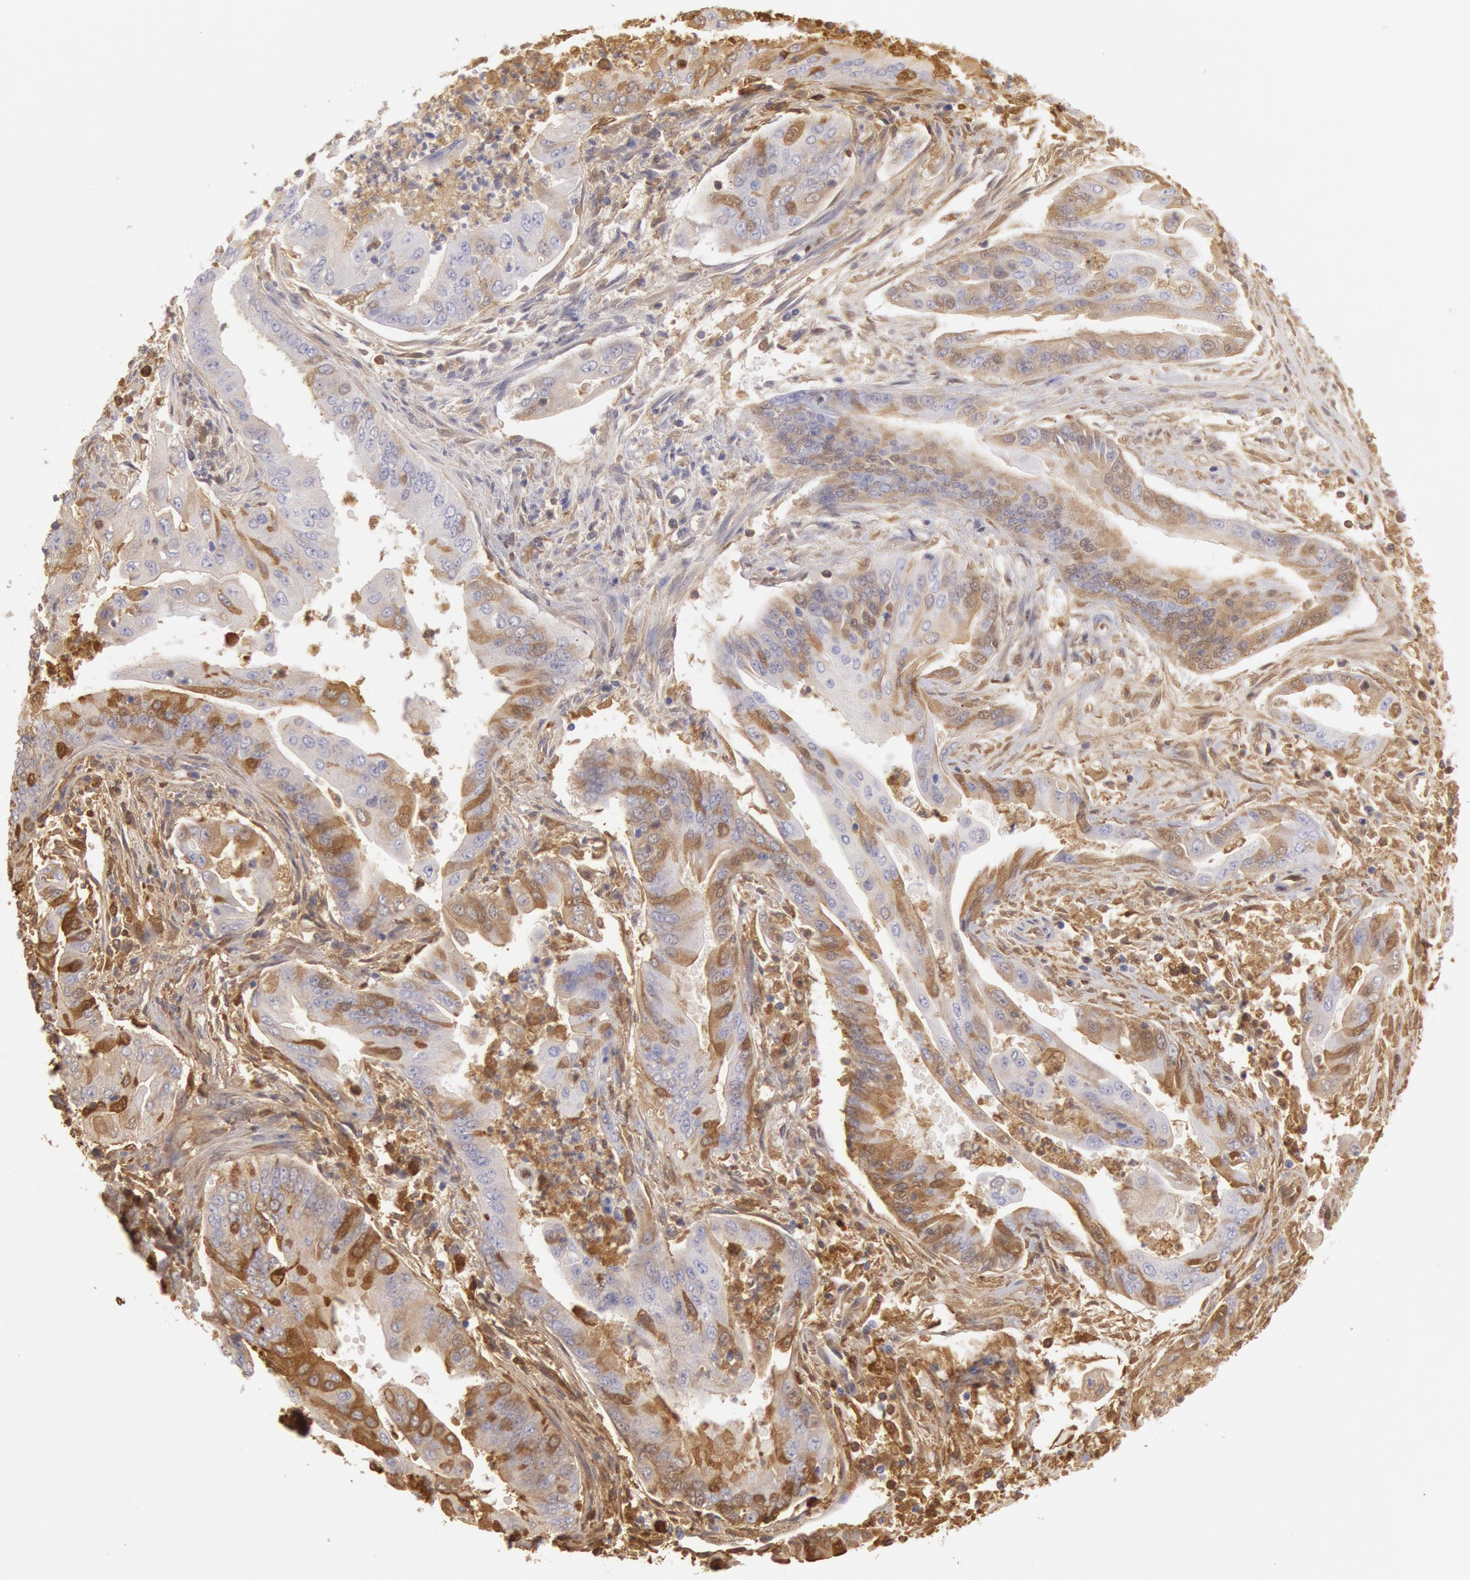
{"staining": {"intensity": "weak", "quantity": "25%-75%", "location": "cytoplasmic/membranous"}, "tissue": "endometrial cancer", "cell_type": "Tumor cells", "image_type": "cancer", "snomed": [{"axis": "morphology", "description": "Adenocarcinoma, NOS"}, {"axis": "topography", "description": "Endometrium"}], "caption": "This histopathology image exhibits endometrial cancer stained with IHC to label a protein in brown. The cytoplasmic/membranous of tumor cells show weak positivity for the protein. Nuclei are counter-stained blue.", "gene": "IGHG1", "patient": {"sex": "female", "age": 63}}